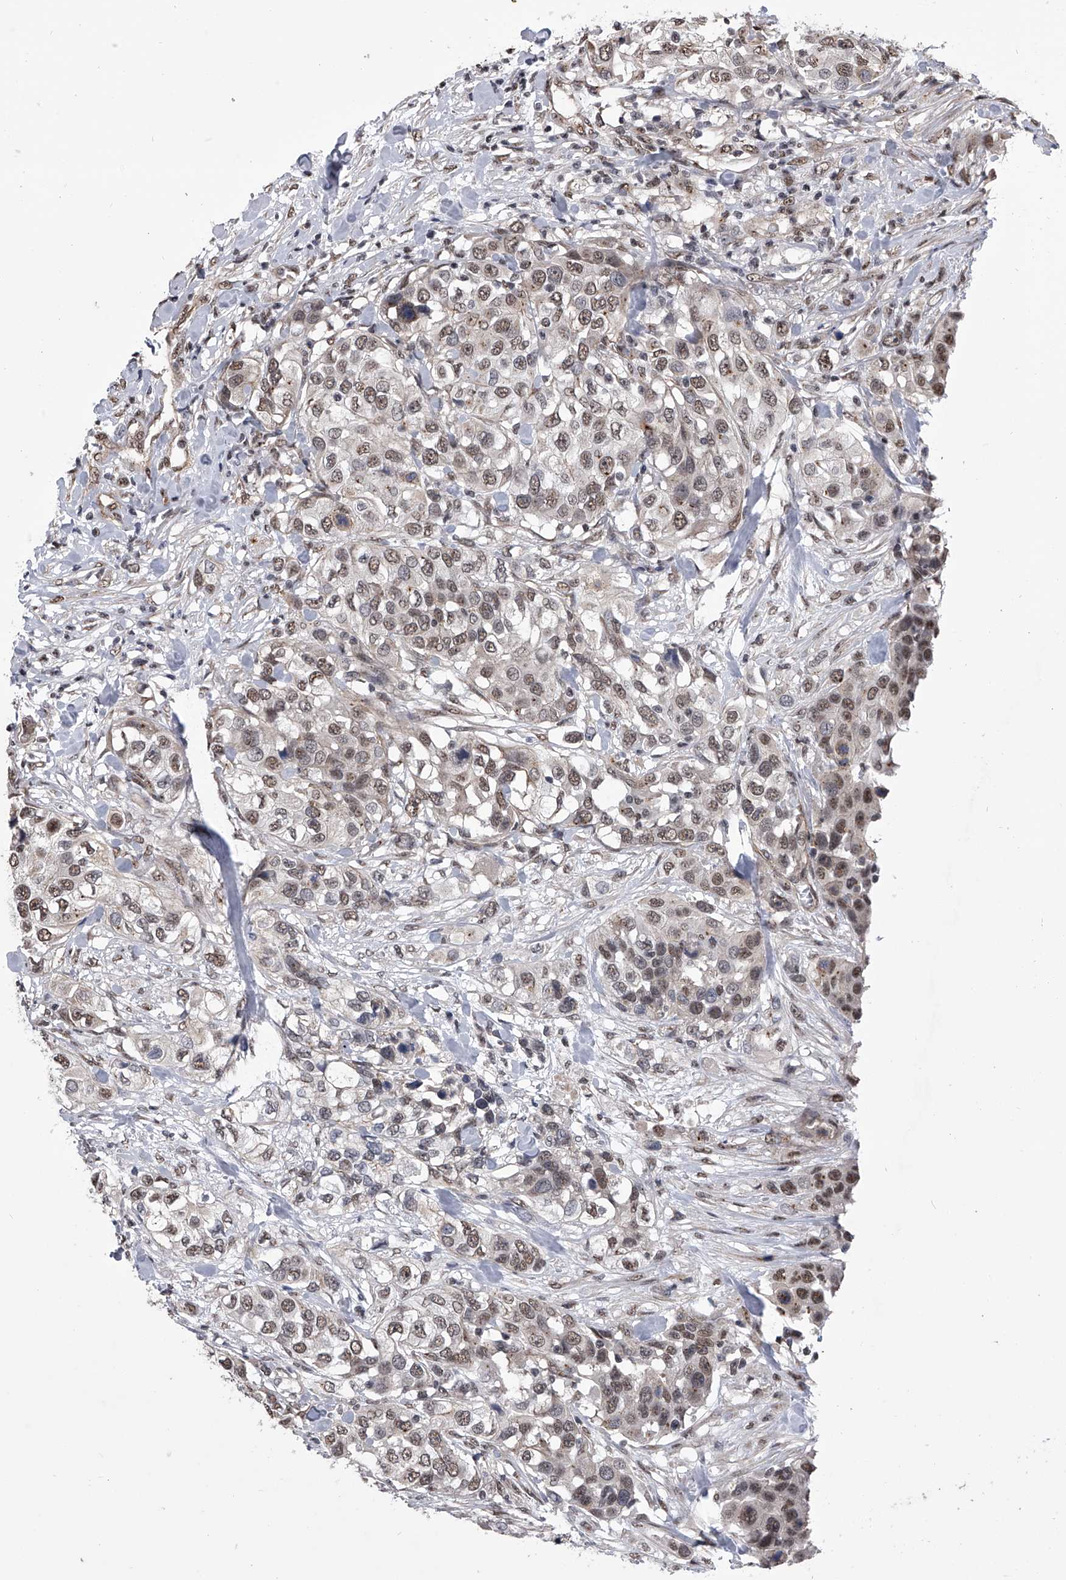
{"staining": {"intensity": "moderate", "quantity": ">75%", "location": "nuclear"}, "tissue": "urothelial cancer", "cell_type": "Tumor cells", "image_type": "cancer", "snomed": [{"axis": "morphology", "description": "Urothelial carcinoma, High grade"}, {"axis": "topography", "description": "Urinary bladder"}], "caption": "The immunohistochemical stain shows moderate nuclear staining in tumor cells of urothelial carcinoma (high-grade) tissue. The protein of interest is stained brown, and the nuclei are stained in blue (DAB (3,3'-diaminobenzidine) IHC with brightfield microscopy, high magnification).", "gene": "ZNF76", "patient": {"sex": "female", "age": 80}}